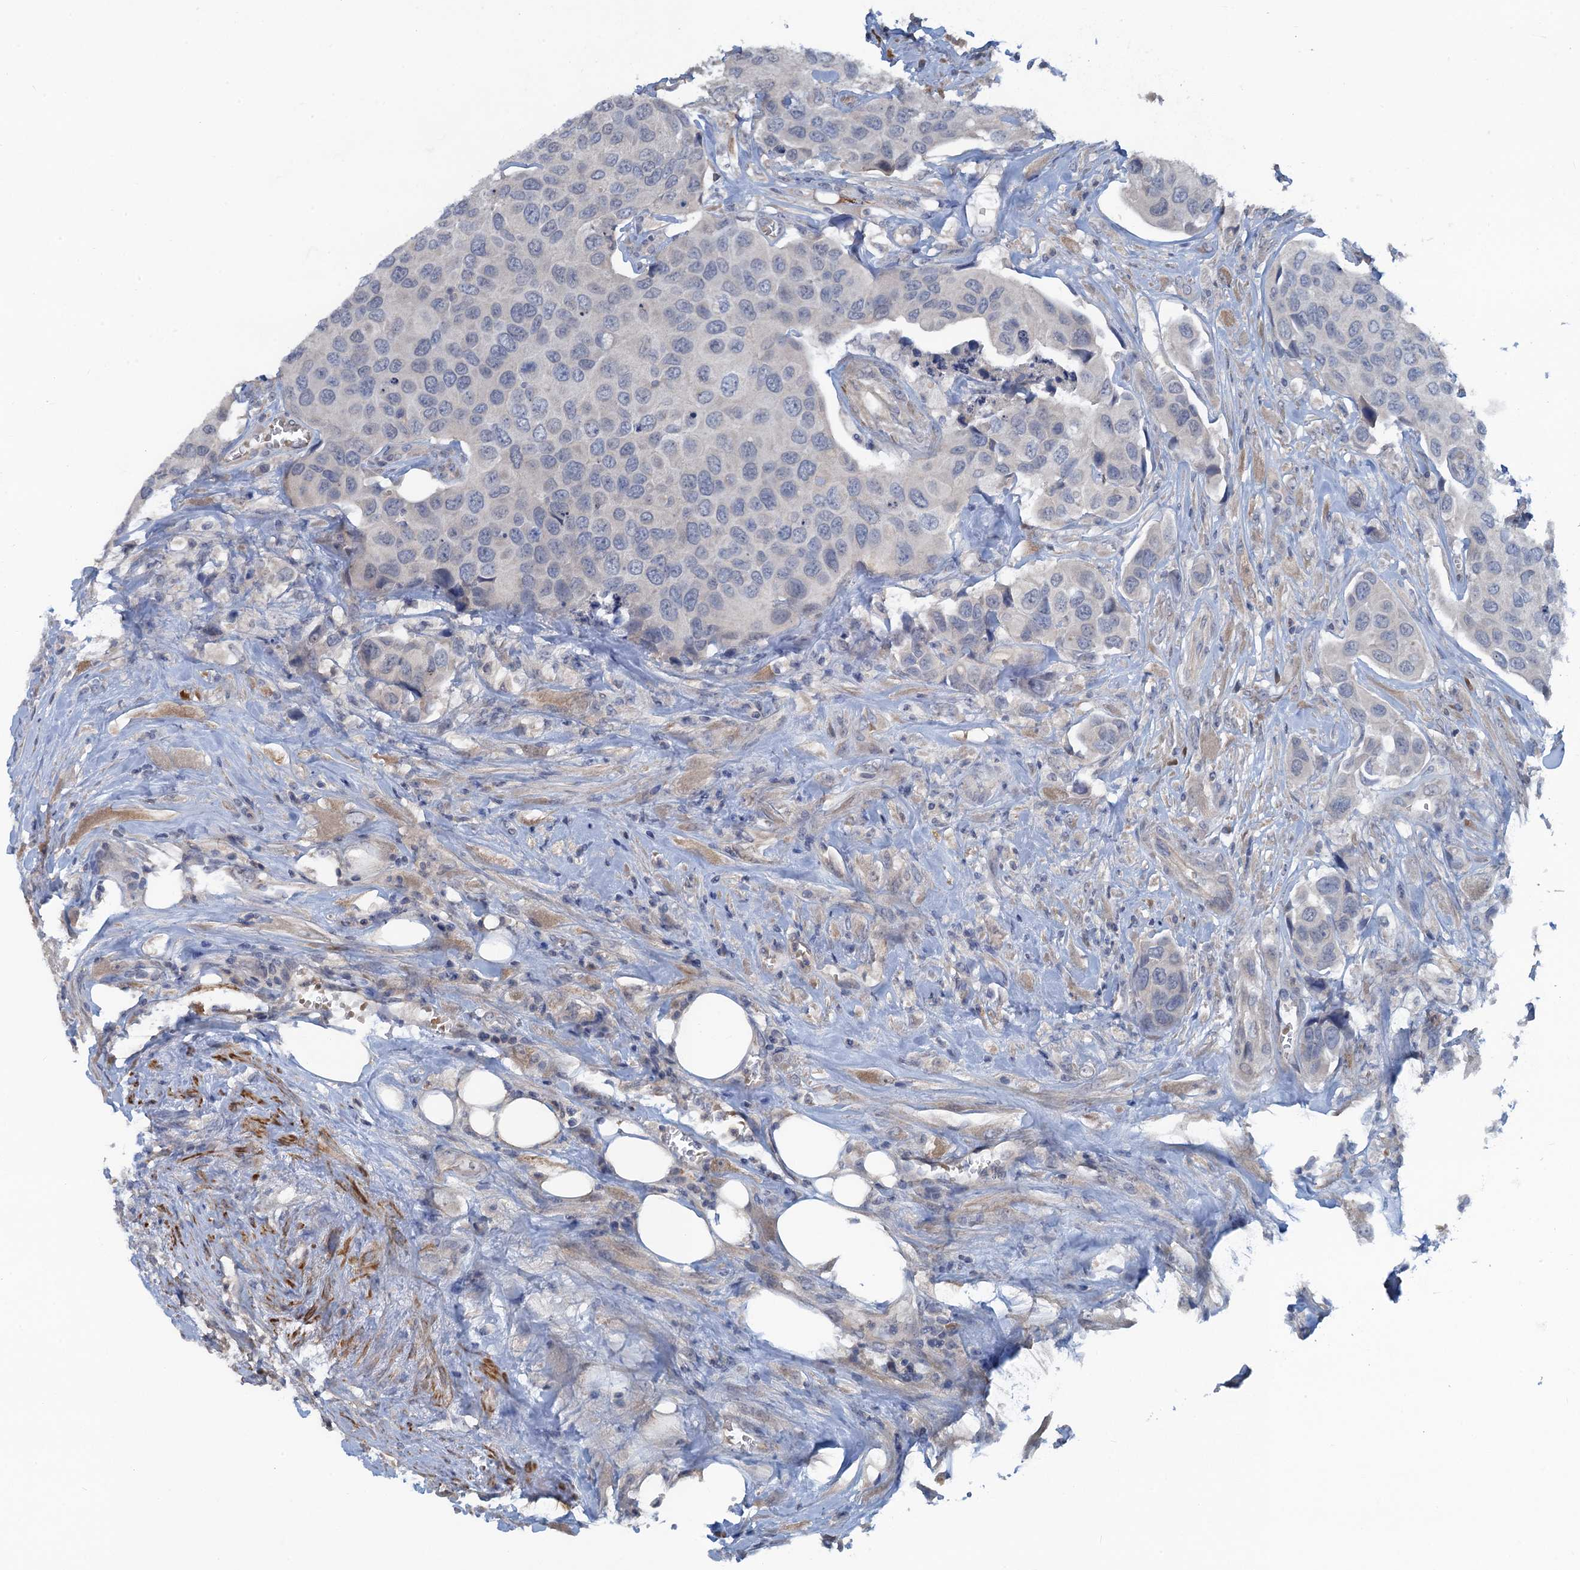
{"staining": {"intensity": "negative", "quantity": "none", "location": "none"}, "tissue": "urothelial cancer", "cell_type": "Tumor cells", "image_type": "cancer", "snomed": [{"axis": "morphology", "description": "Urothelial carcinoma, High grade"}, {"axis": "topography", "description": "Urinary bladder"}], "caption": "High-grade urothelial carcinoma was stained to show a protein in brown. There is no significant staining in tumor cells.", "gene": "MYO16", "patient": {"sex": "male", "age": 74}}